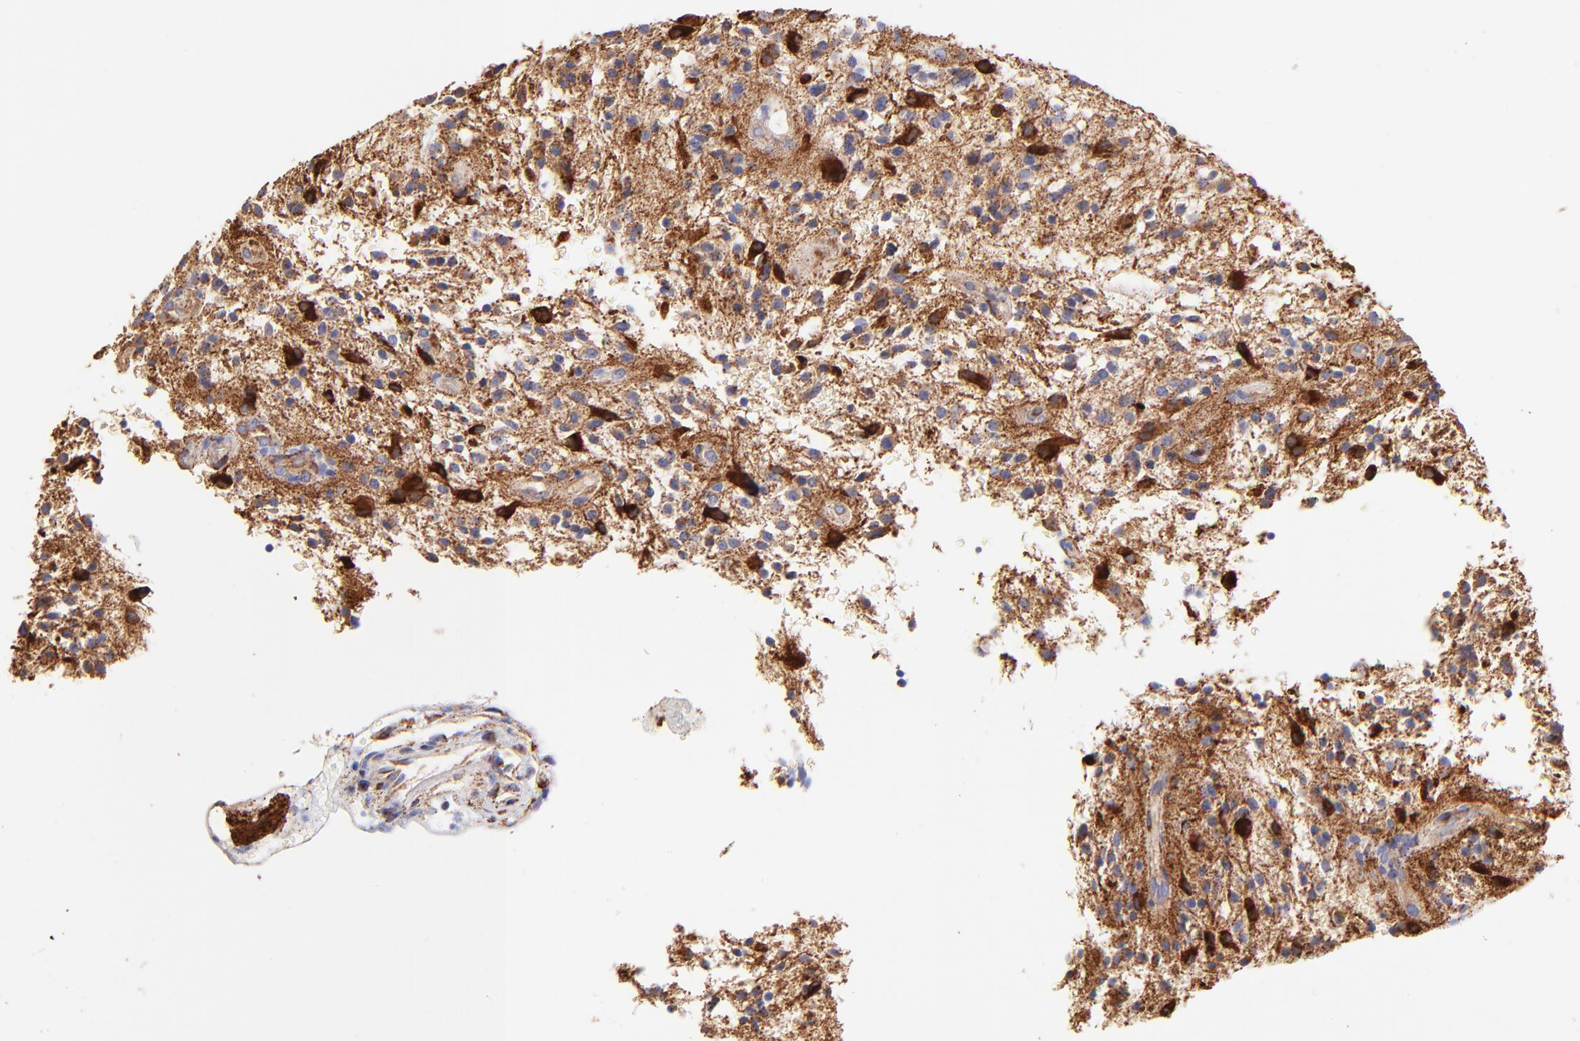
{"staining": {"intensity": "strong", "quantity": ">75%", "location": "cytoplasmic/membranous"}, "tissue": "glioma", "cell_type": "Tumor cells", "image_type": "cancer", "snomed": [{"axis": "morphology", "description": "Glioma, malignant, NOS"}, {"axis": "topography", "description": "Cerebellum"}], "caption": "There is high levels of strong cytoplasmic/membranous positivity in tumor cells of glioma, as demonstrated by immunohistochemical staining (brown color).", "gene": "SPARC", "patient": {"sex": "female", "age": 10}}